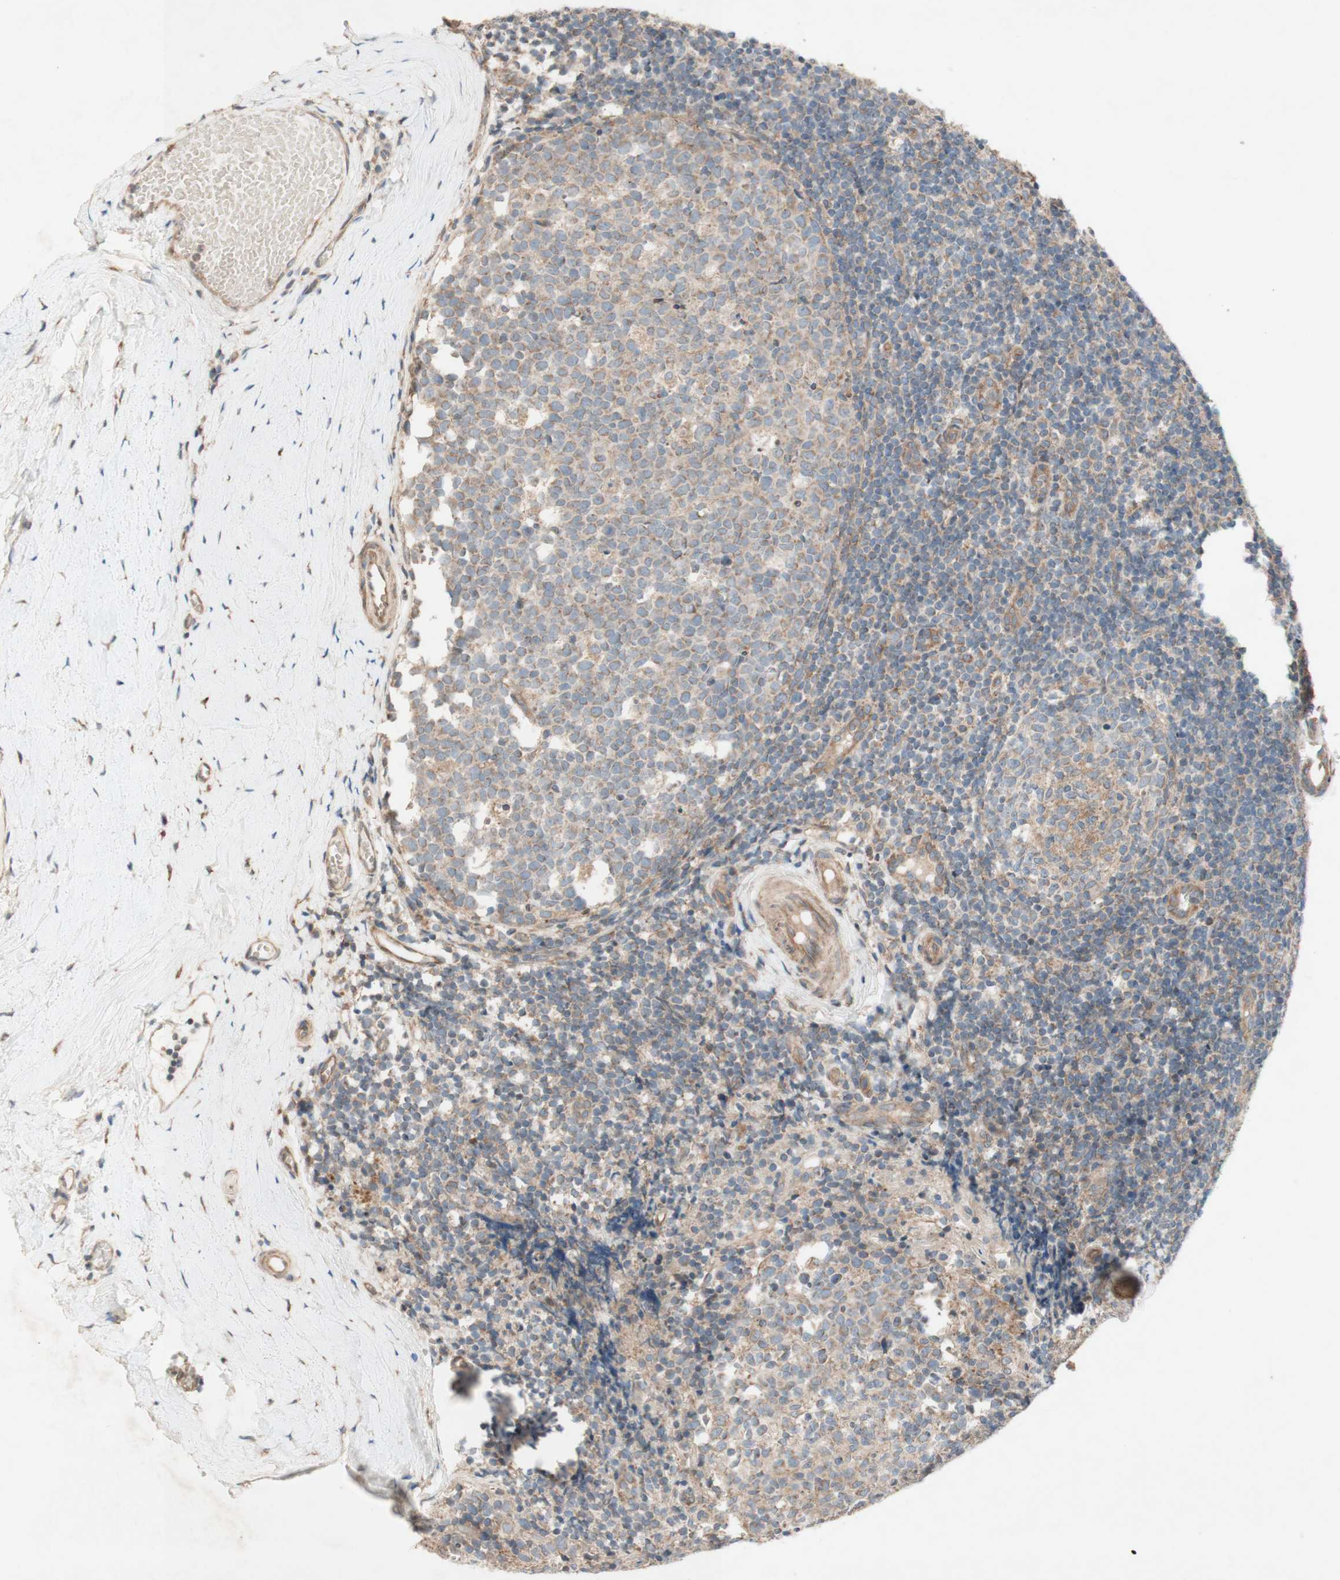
{"staining": {"intensity": "weak", "quantity": ">75%", "location": "cytoplasmic/membranous"}, "tissue": "tonsil", "cell_type": "Germinal center cells", "image_type": "normal", "snomed": [{"axis": "morphology", "description": "Normal tissue, NOS"}, {"axis": "topography", "description": "Tonsil"}], "caption": "High-magnification brightfield microscopy of normal tonsil stained with DAB (3,3'-diaminobenzidine) (brown) and counterstained with hematoxylin (blue). germinal center cells exhibit weak cytoplasmic/membranous positivity is present in approximately>75% of cells. (Stains: DAB in brown, nuclei in blue, Microscopy: brightfield microscopy at high magnification).", "gene": "SOCS2", "patient": {"sex": "female", "age": 19}}